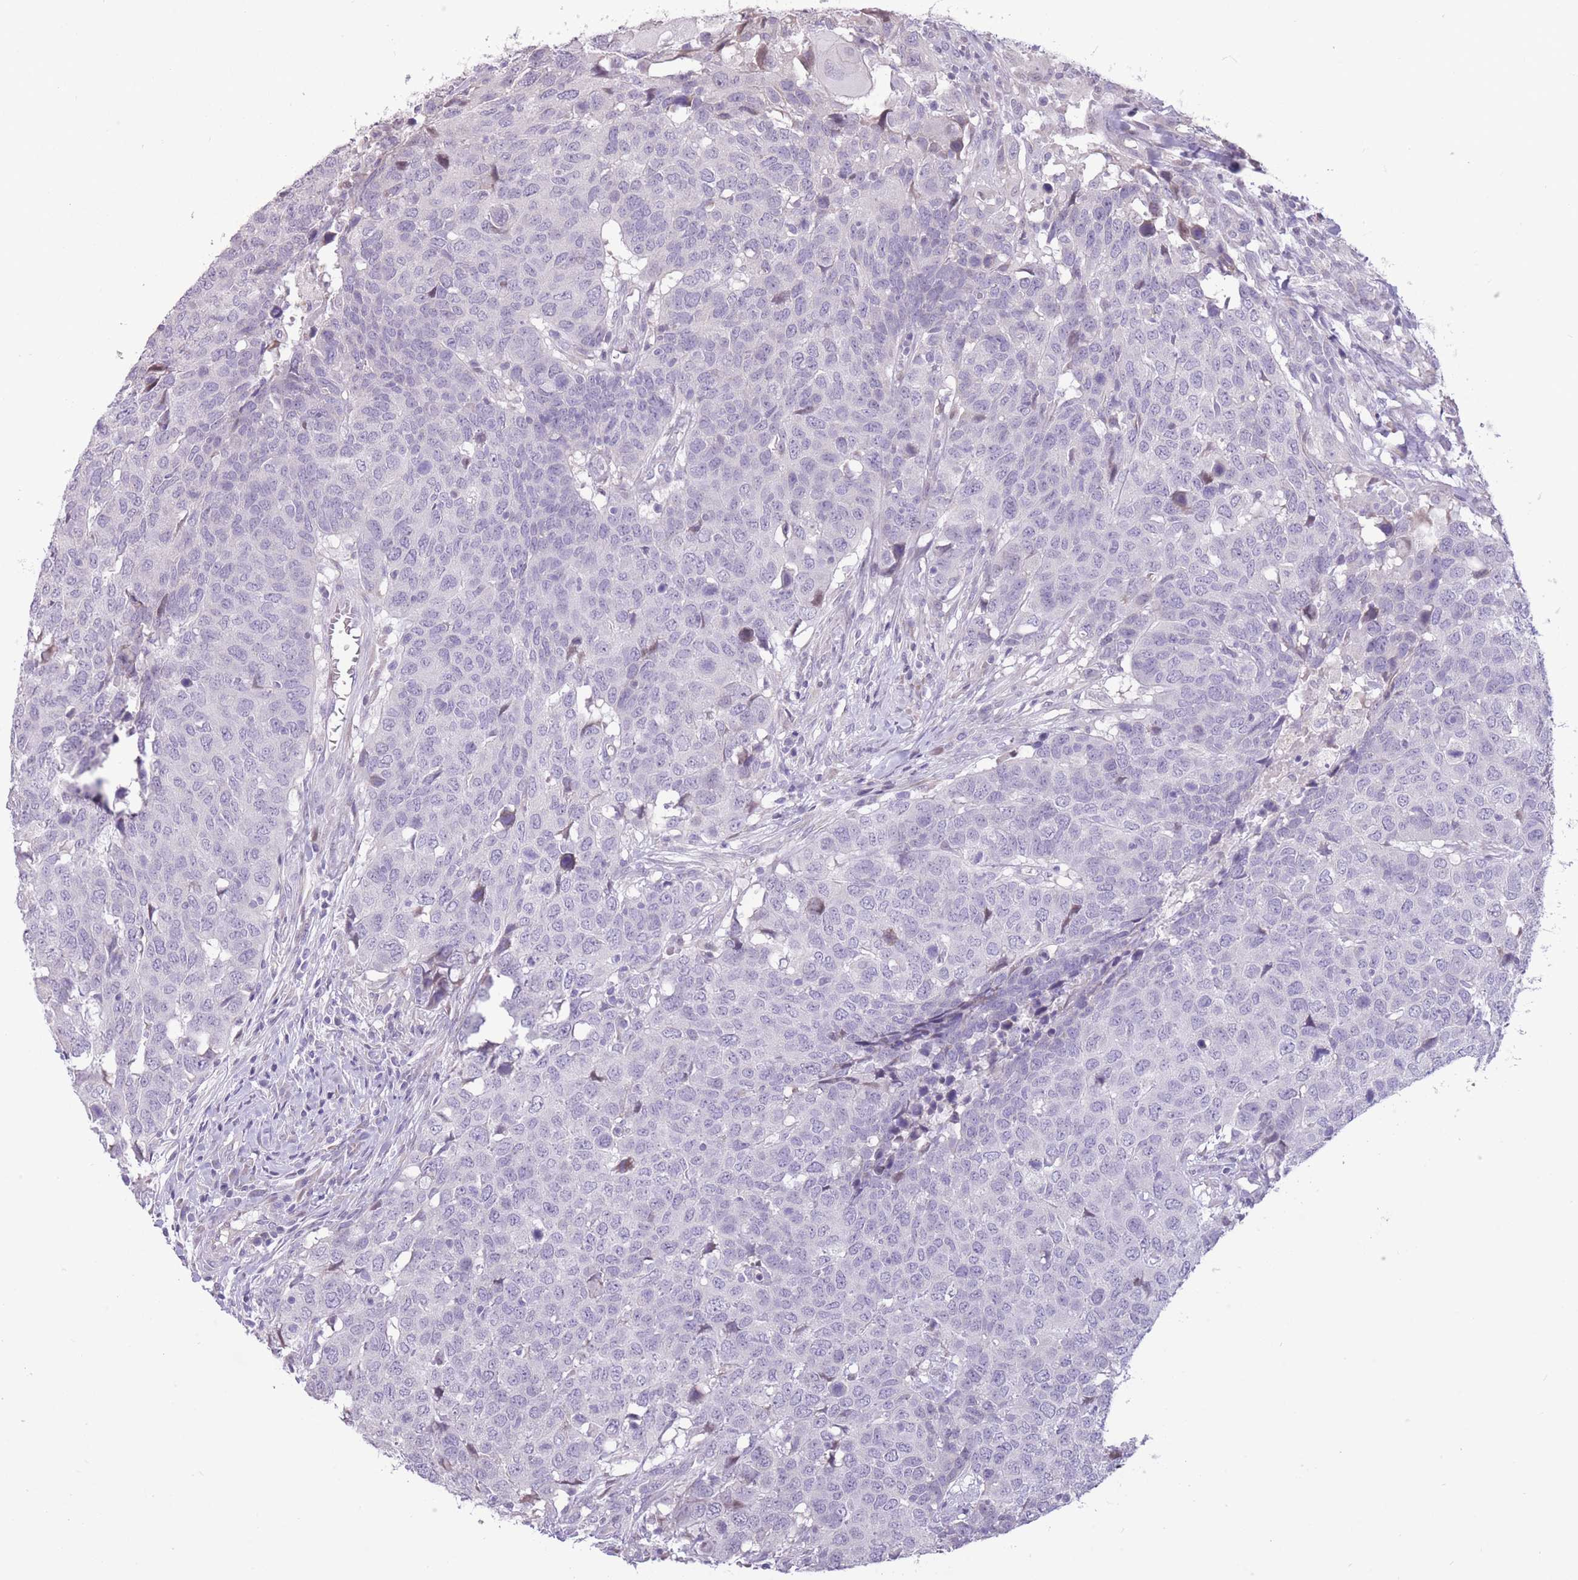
{"staining": {"intensity": "negative", "quantity": "none", "location": "none"}, "tissue": "head and neck cancer", "cell_type": "Tumor cells", "image_type": "cancer", "snomed": [{"axis": "morphology", "description": "Normal tissue, NOS"}, {"axis": "morphology", "description": "Squamous cell carcinoma, NOS"}, {"axis": "topography", "description": "Skeletal muscle"}, {"axis": "topography", "description": "Vascular tissue"}, {"axis": "topography", "description": "Peripheral nerve tissue"}, {"axis": "topography", "description": "Head-Neck"}], "caption": "High magnification brightfield microscopy of head and neck squamous cell carcinoma stained with DAB (3,3'-diaminobenzidine) (brown) and counterstained with hematoxylin (blue): tumor cells show no significant staining. The staining was performed using DAB to visualize the protein expression in brown, while the nuclei were stained in blue with hematoxylin (Magnification: 20x).", "gene": "WDR70", "patient": {"sex": "male", "age": 66}}